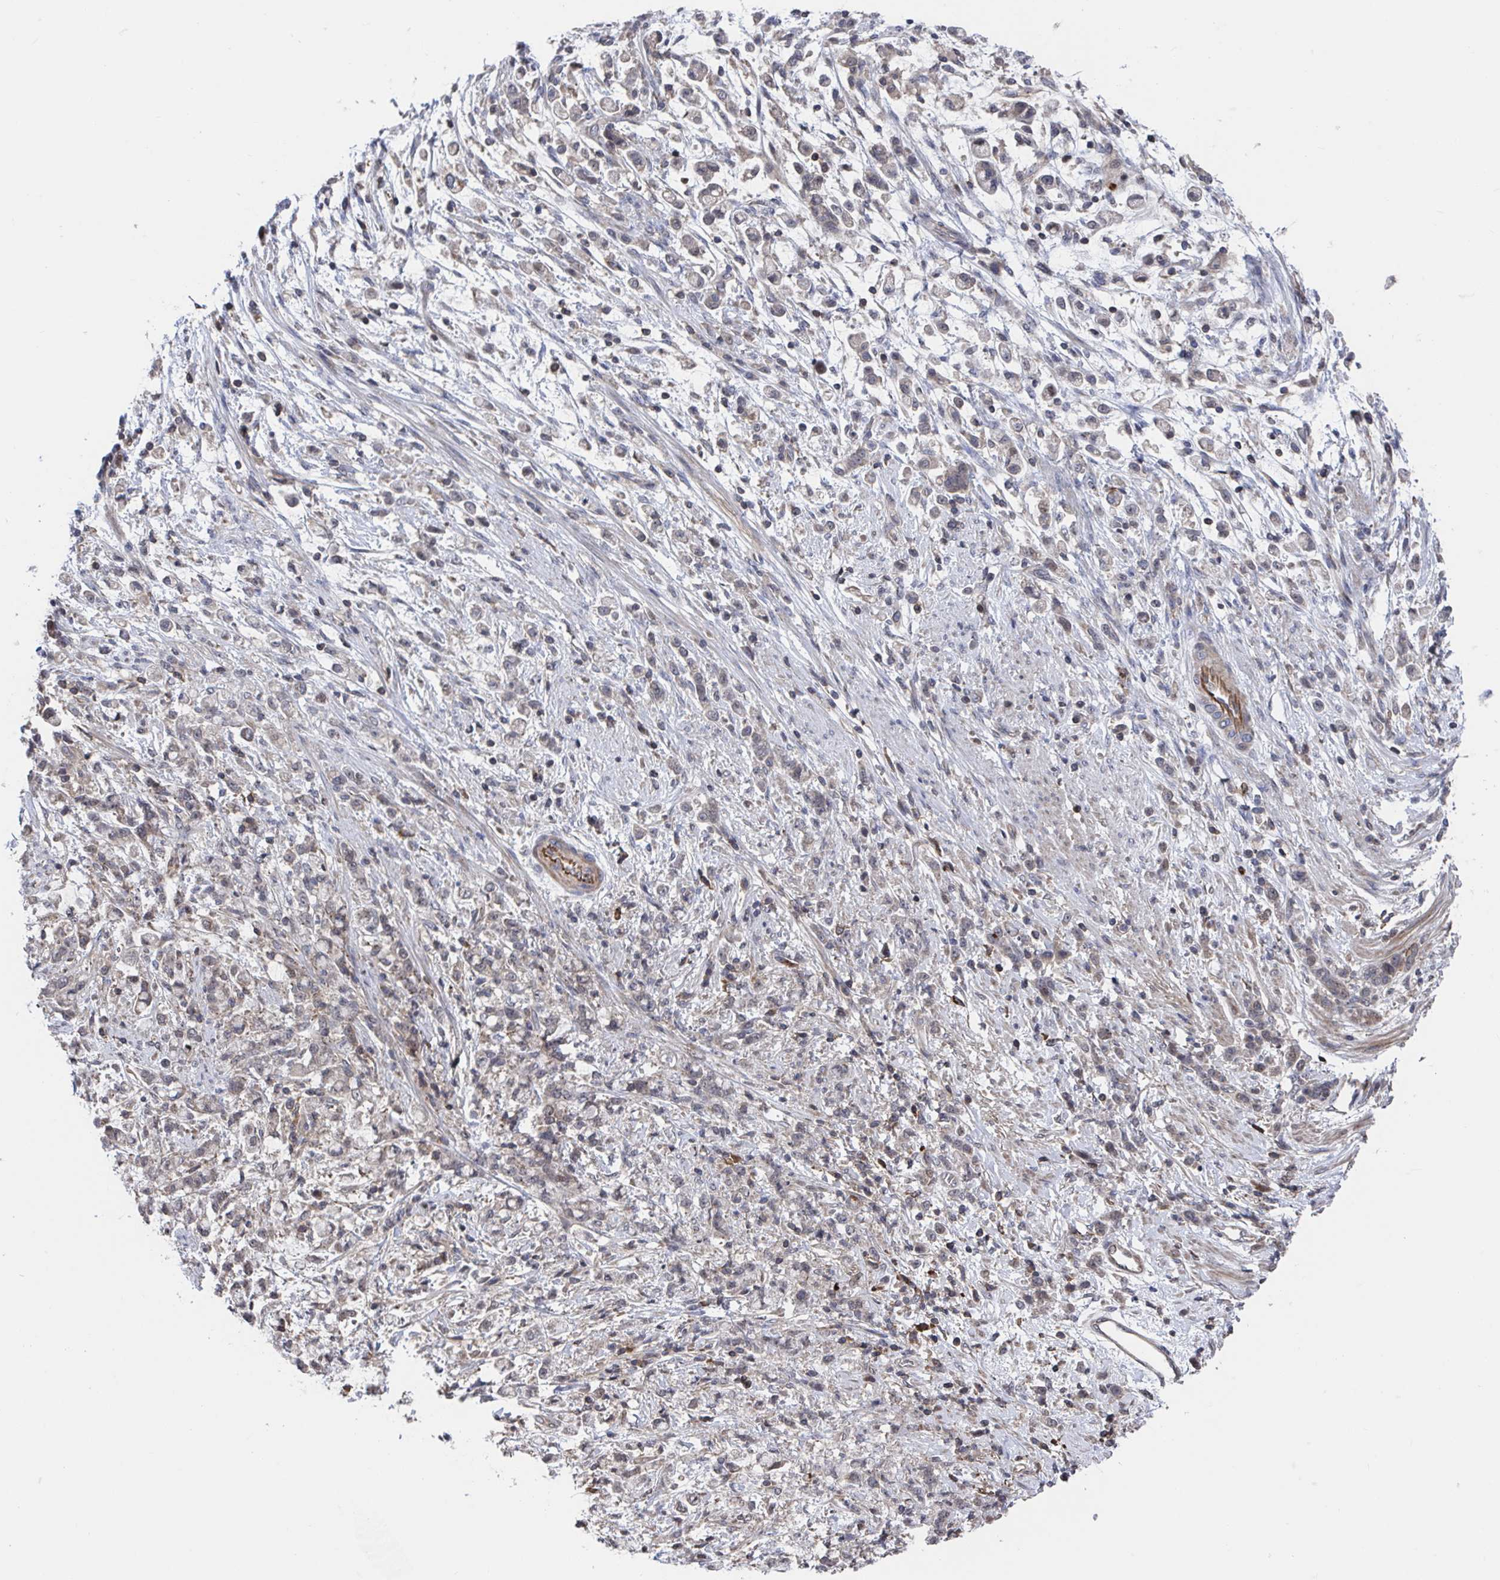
{"staining": {"intensity": "weak", "quantity": "<25%", "location": "cytoplasmic/membranous"}, "tissue": "stomach cancer", "cell_type": "Tumor cells", "image_type": "cancer", "snomed": [{"axis": "morphology", "description": "Adenocarcinoma, NOS"}, {"axis": "topography", "description": "Stomach"}], "caption": "A high-resolution histopathology image shows IHC staining of stomach cancer (adenocarcinoma), which shows no significant staining in tumor cells.", "gene": "DHRS12", "patient": {"sex": "female", "age": 60}}